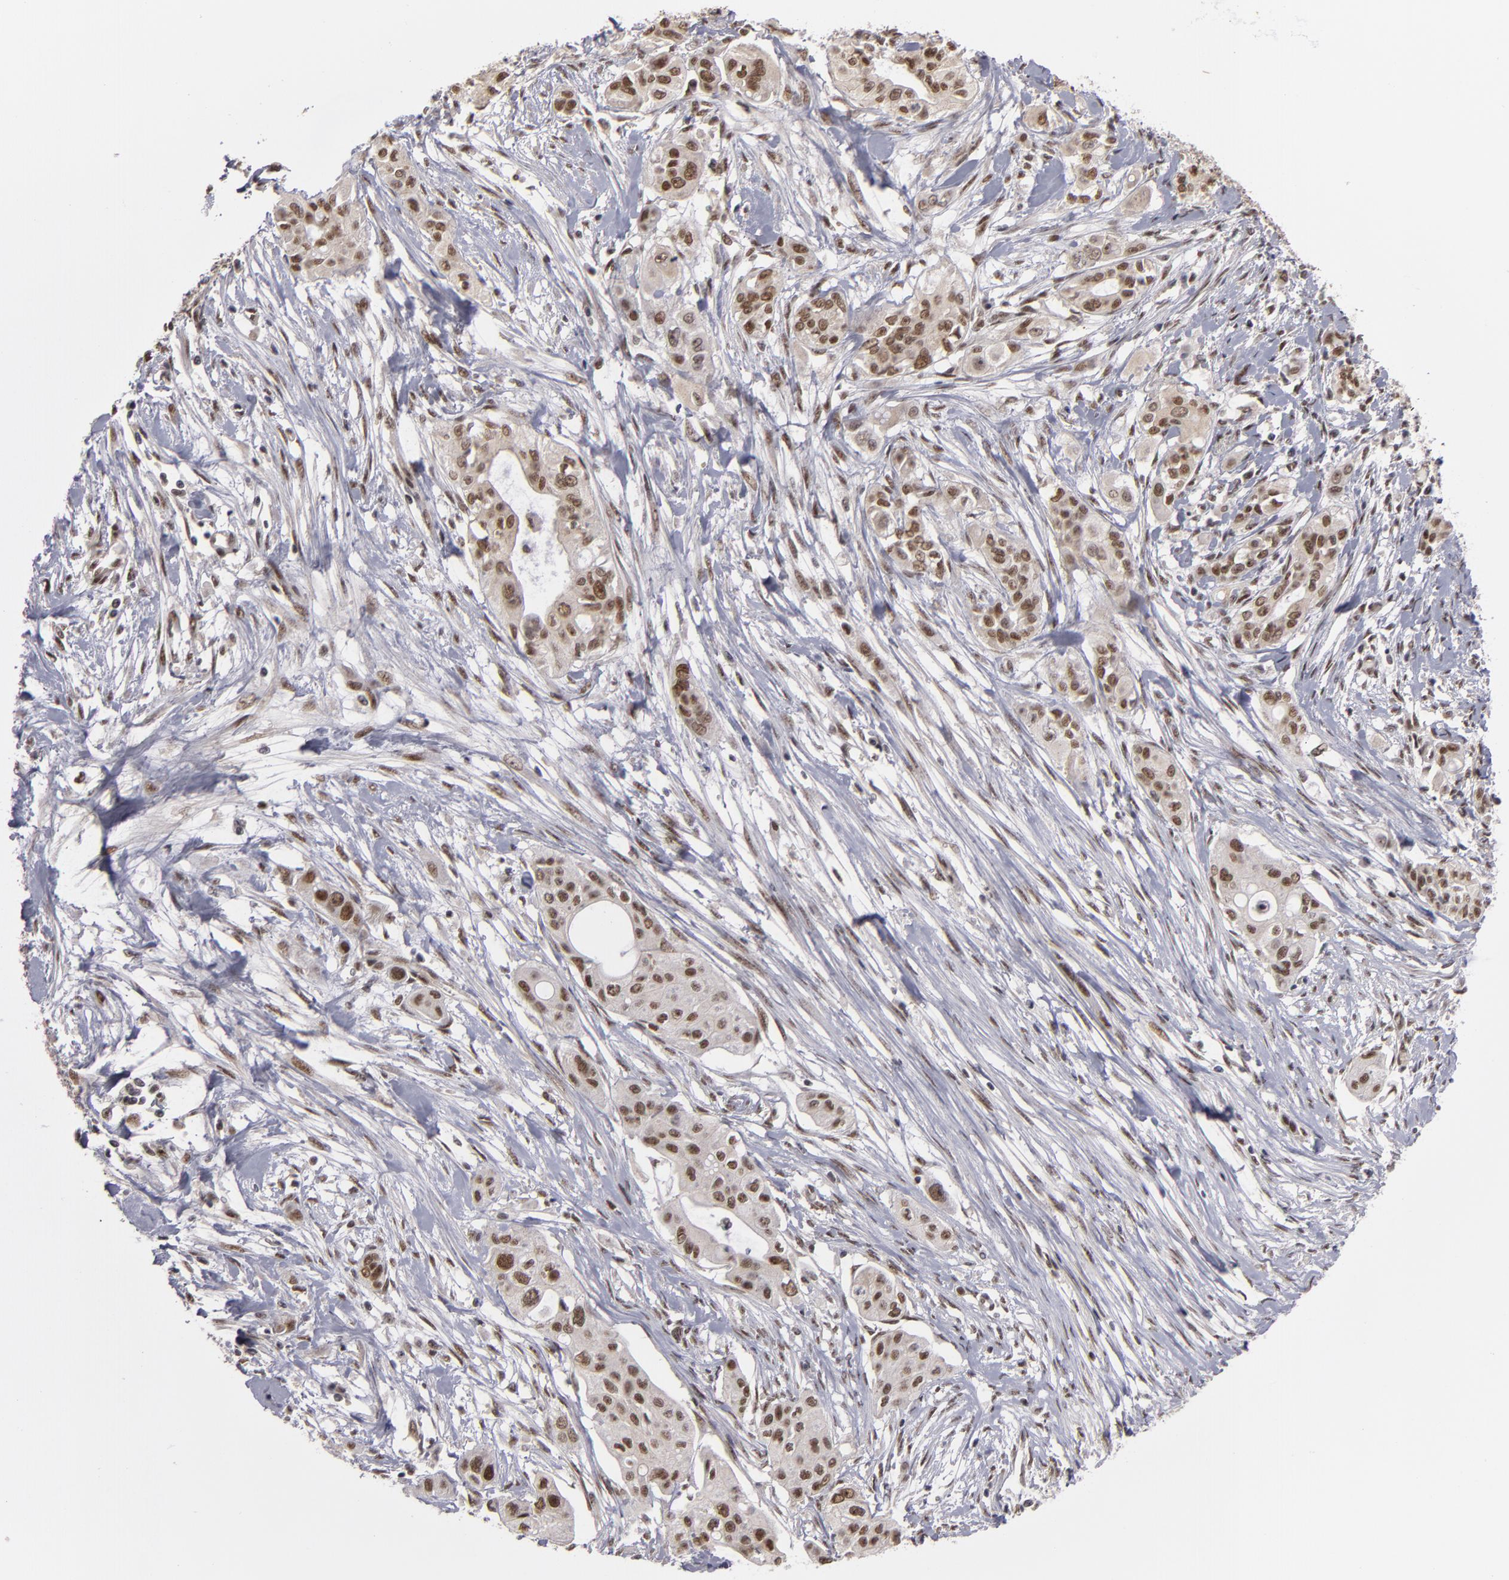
{"staining": {"intensity": "moderate", "quantity": ">75%", "location": "nuclear"}, "tissue": "pancreatic cancer", "cell_type": "Tumor cells", "image_type": "cancer", "snomed": [{"axis": "morphology", "description": "Adenocarcinoma, NOS"}, {"axis": "topography", "description": "Pancreas"}], "caption": "About >75% of tumor cells in human pancreatic cancer display moderate nuclear protein staining as visualized by brown immunohistochemical staining.", "gene": "ZNF234", "patient": {"sex": "female", "age": 60}}